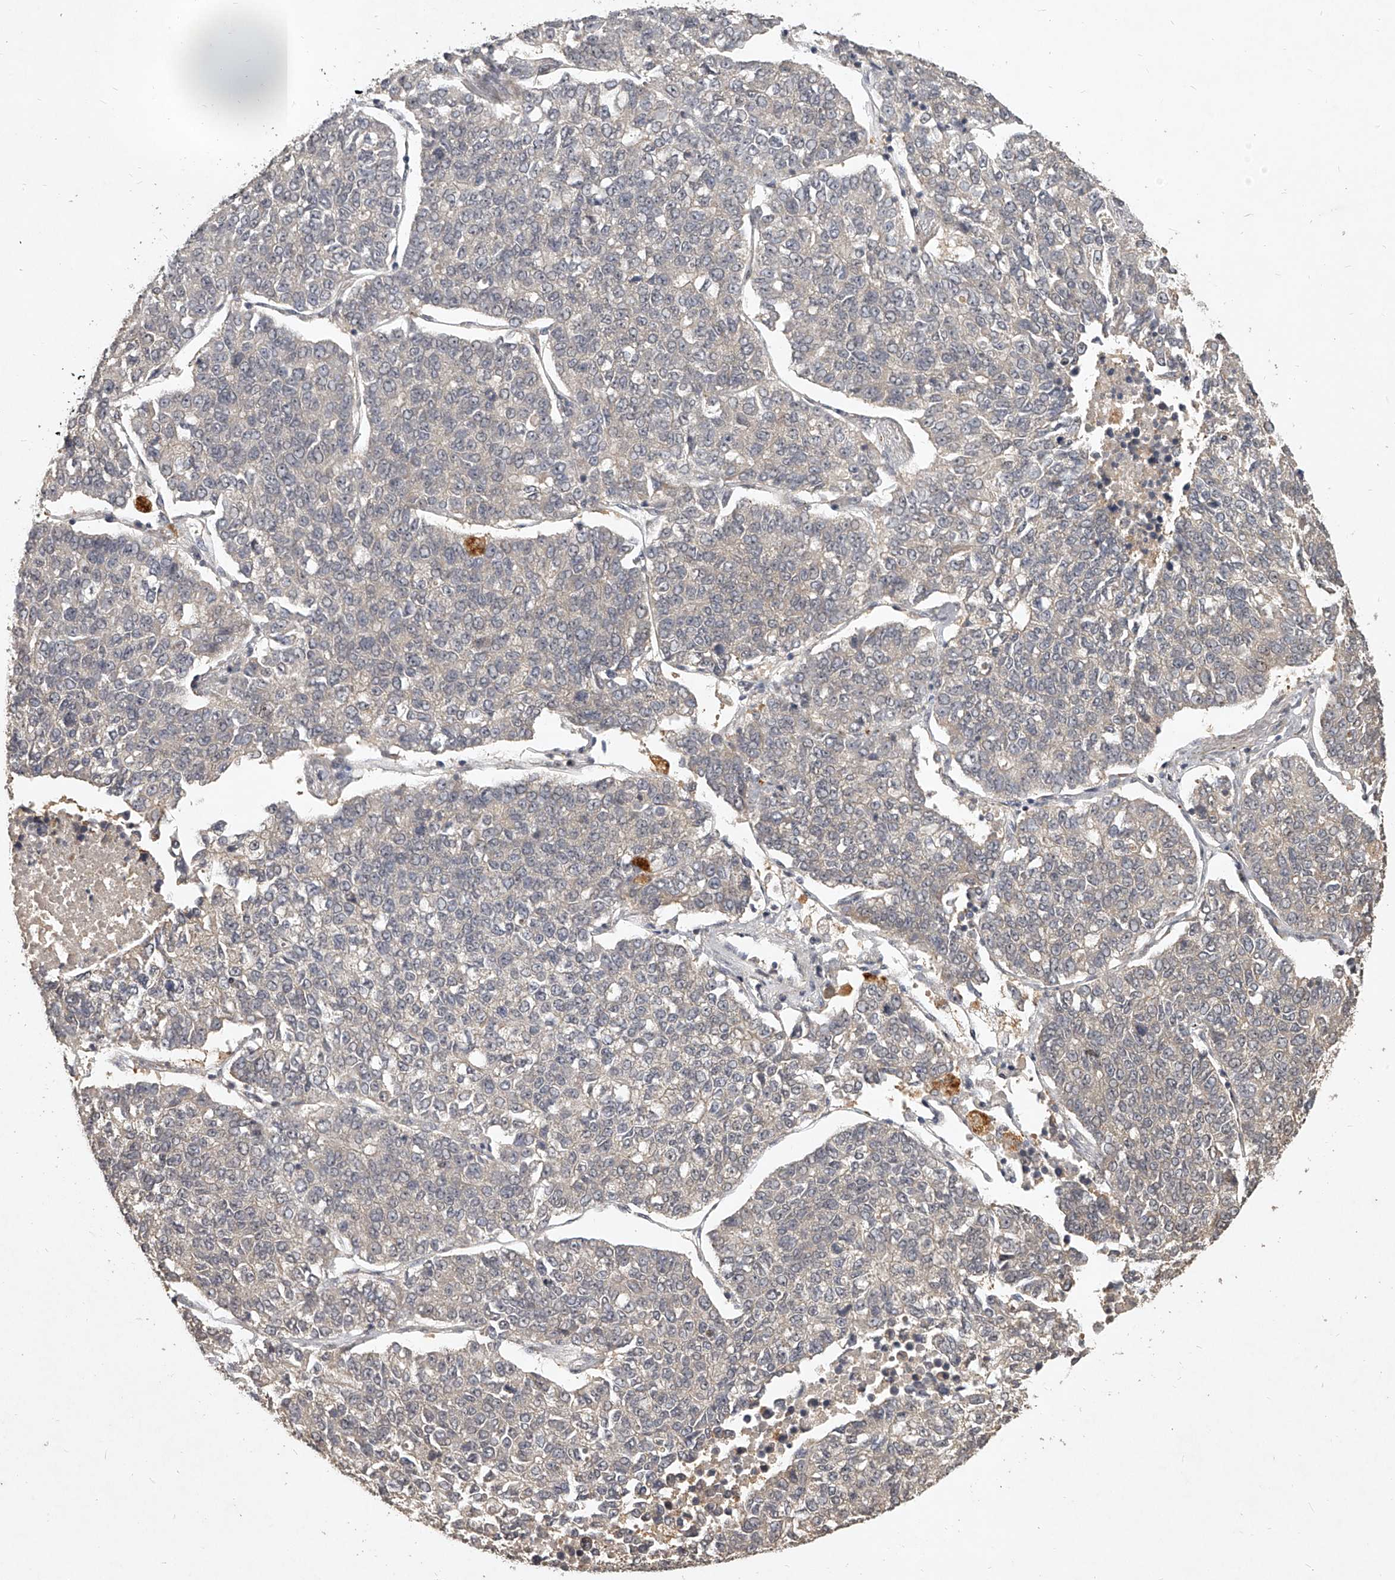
{"staining": {"intensity": "negative", "quantity": "none", "location": "none"}, "tissue": "lung cancer", "cell_type": "Tumor cells", "image_type": "cancer", "snomed": [{"axis": "morphology", "description": "Adenocarcinoma, NOS"}, {"axis": "topography", "description": "Lung"}], "caption": "Immunohistochemistry of adenocarcinoma (lung) demonstrates no expression in tumor cells.", "gene": "SLC37A1", "patient": {"sex": "male", "age": 49}}